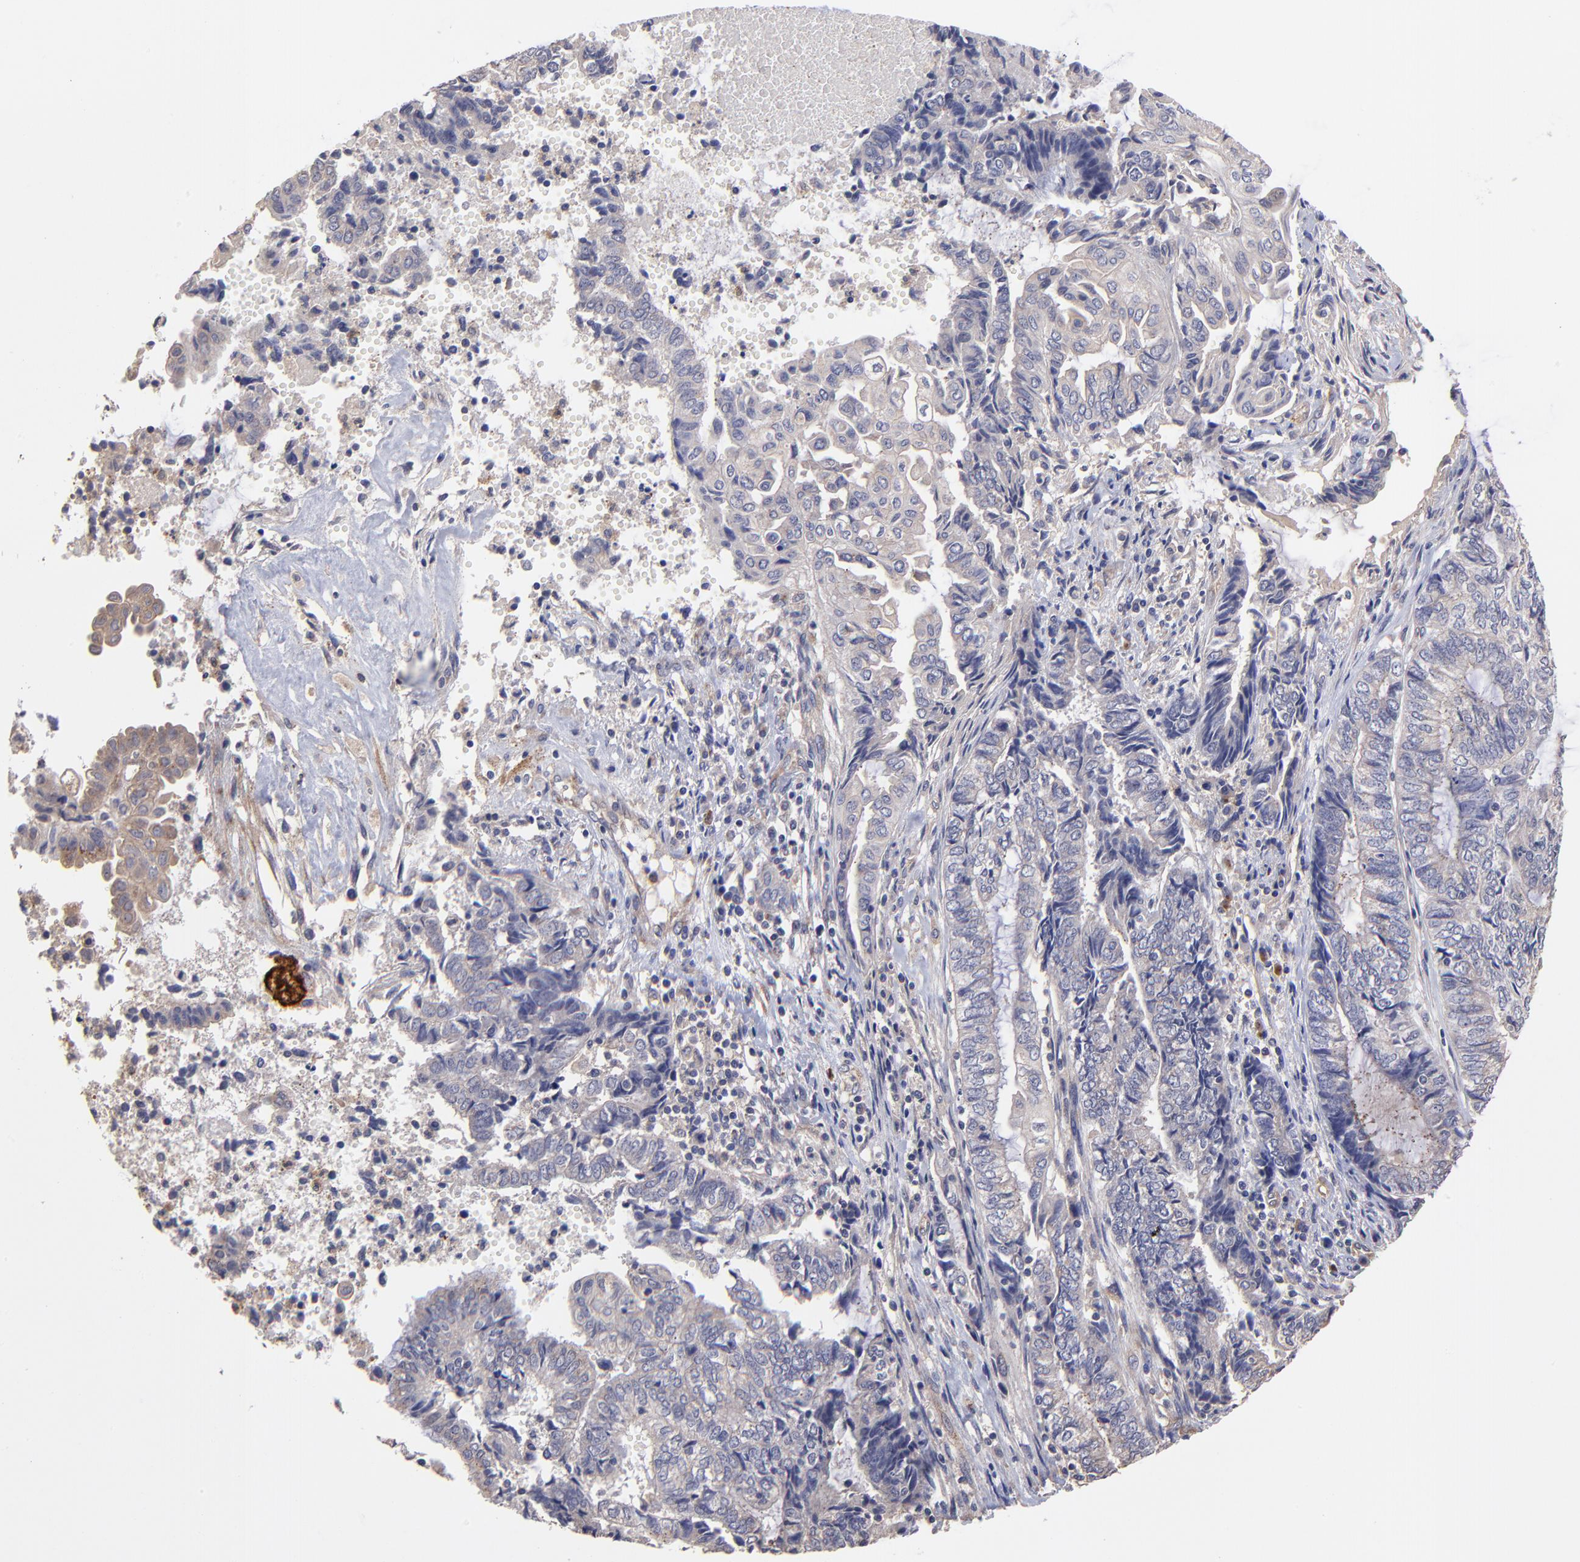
{"staining": {"intensity": "moderate", "quantity": "<25%", "location": "cytoplasmic/membranous"}, "tissue": "endometrial cancer", "cell_type": "Tumor cells", "image_type": "cancer", "snomed": [{"axis": "morphology", "description": "Adenocarcinoma, NOS"}, {"axis": "topography", "description": "Uterus"}, {"axis": "topography", "description": "Endometrium"}], "caption": "This photomicrograph exhibits endometrial cancer (adenocarcinoma) stained with immunohistochemistry to label a protein in brown. The cytoplasmic/membranous of tumor cells show moderate positivity for the protein. Nuclei are counter-stained blue.", "gene": "ASB7", "patient": {"sex": "female", "age": 70}}